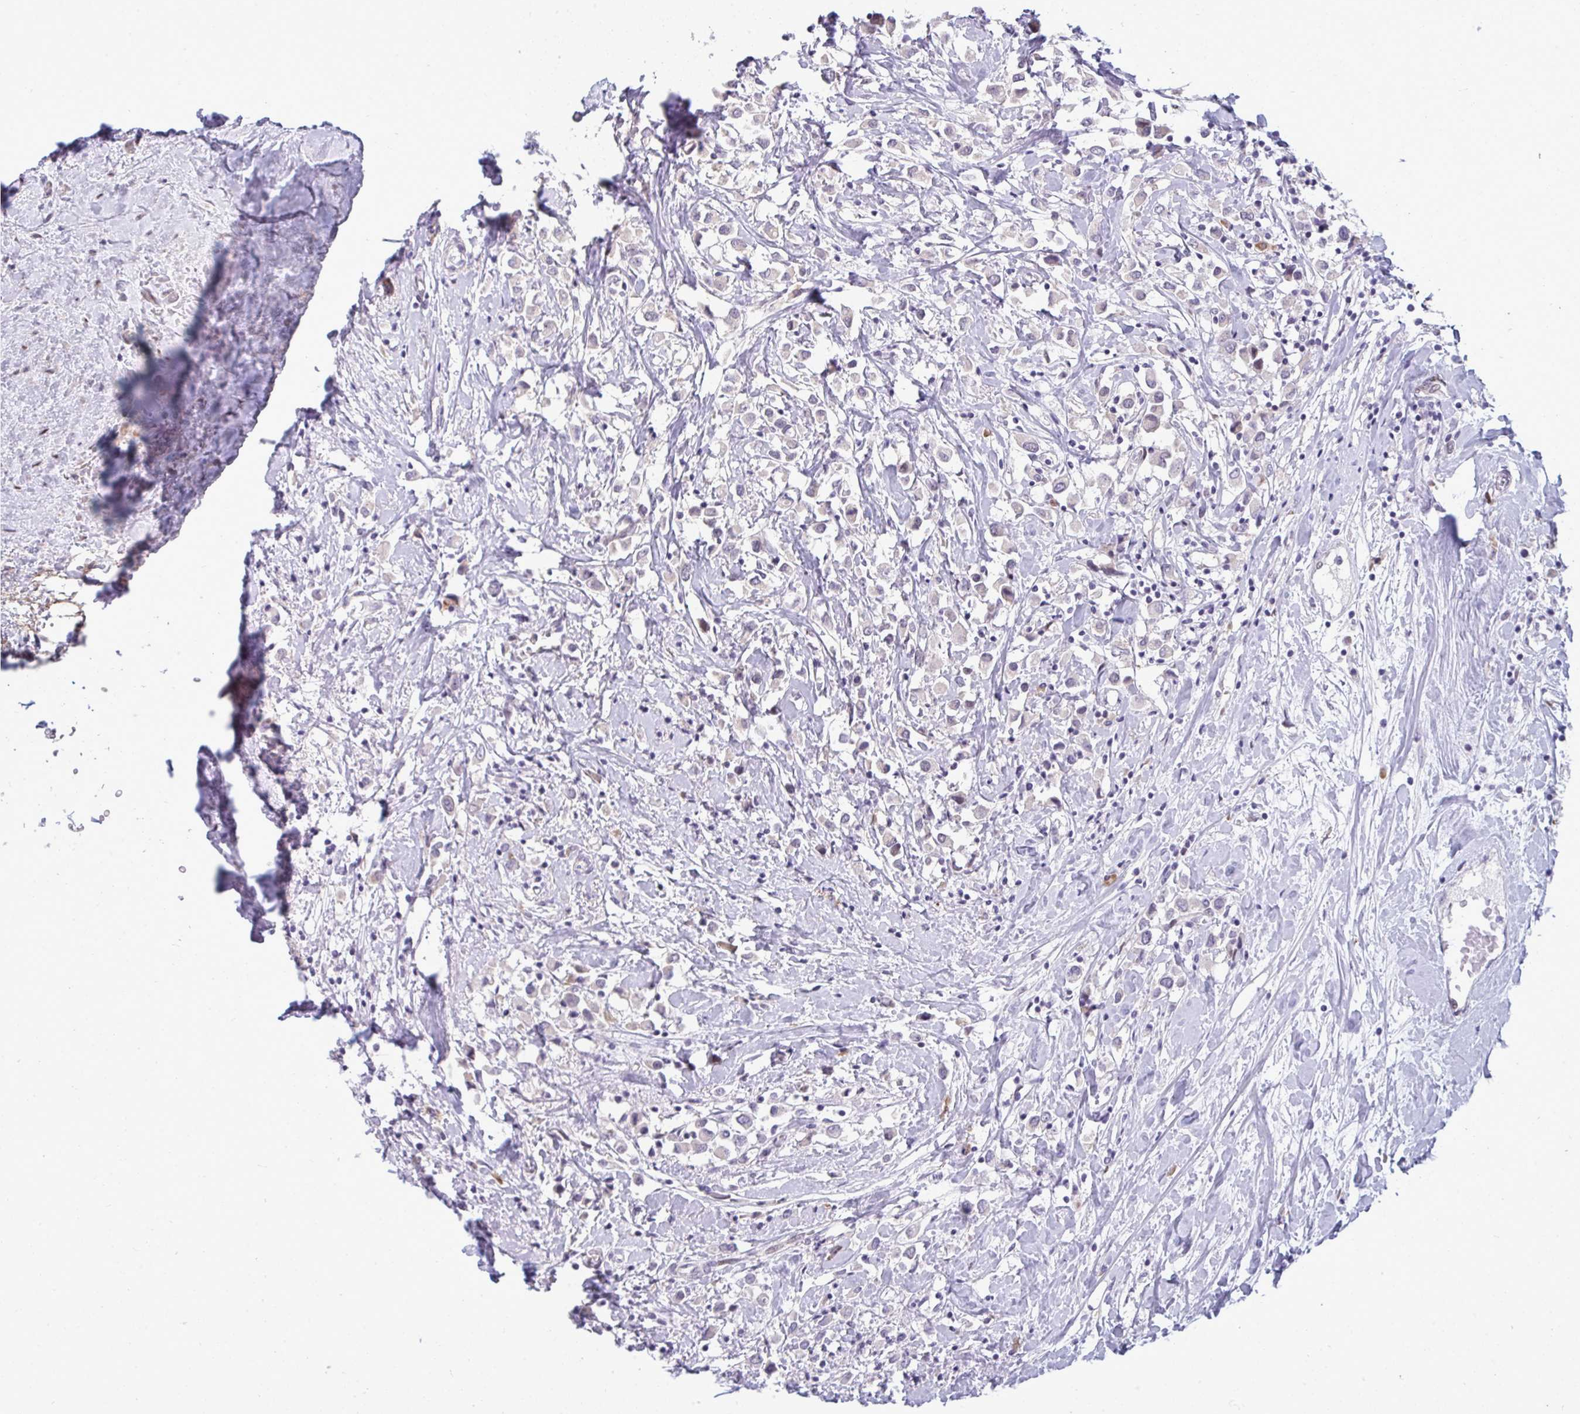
{"staining": {"intensity": "negative", "quantity": "none", "location": "none"}, "tissue": "breast cancer", "cell_type": "Tumor cells", "image_type": "cancer", "snomed": [{"axis": "morphology", "description": "Duct carcinoma"}, {"axis": "topography", "description": "Breast"}], "caption": "The image exhibits no staining of tumor cells in breast cancer (infiltrating ductal carcinoma). (Immunohistochemistry, brightfield microscopy, high magnification).", "gene": "TAB1", "patient": {"sex": "female", "age": 61}}